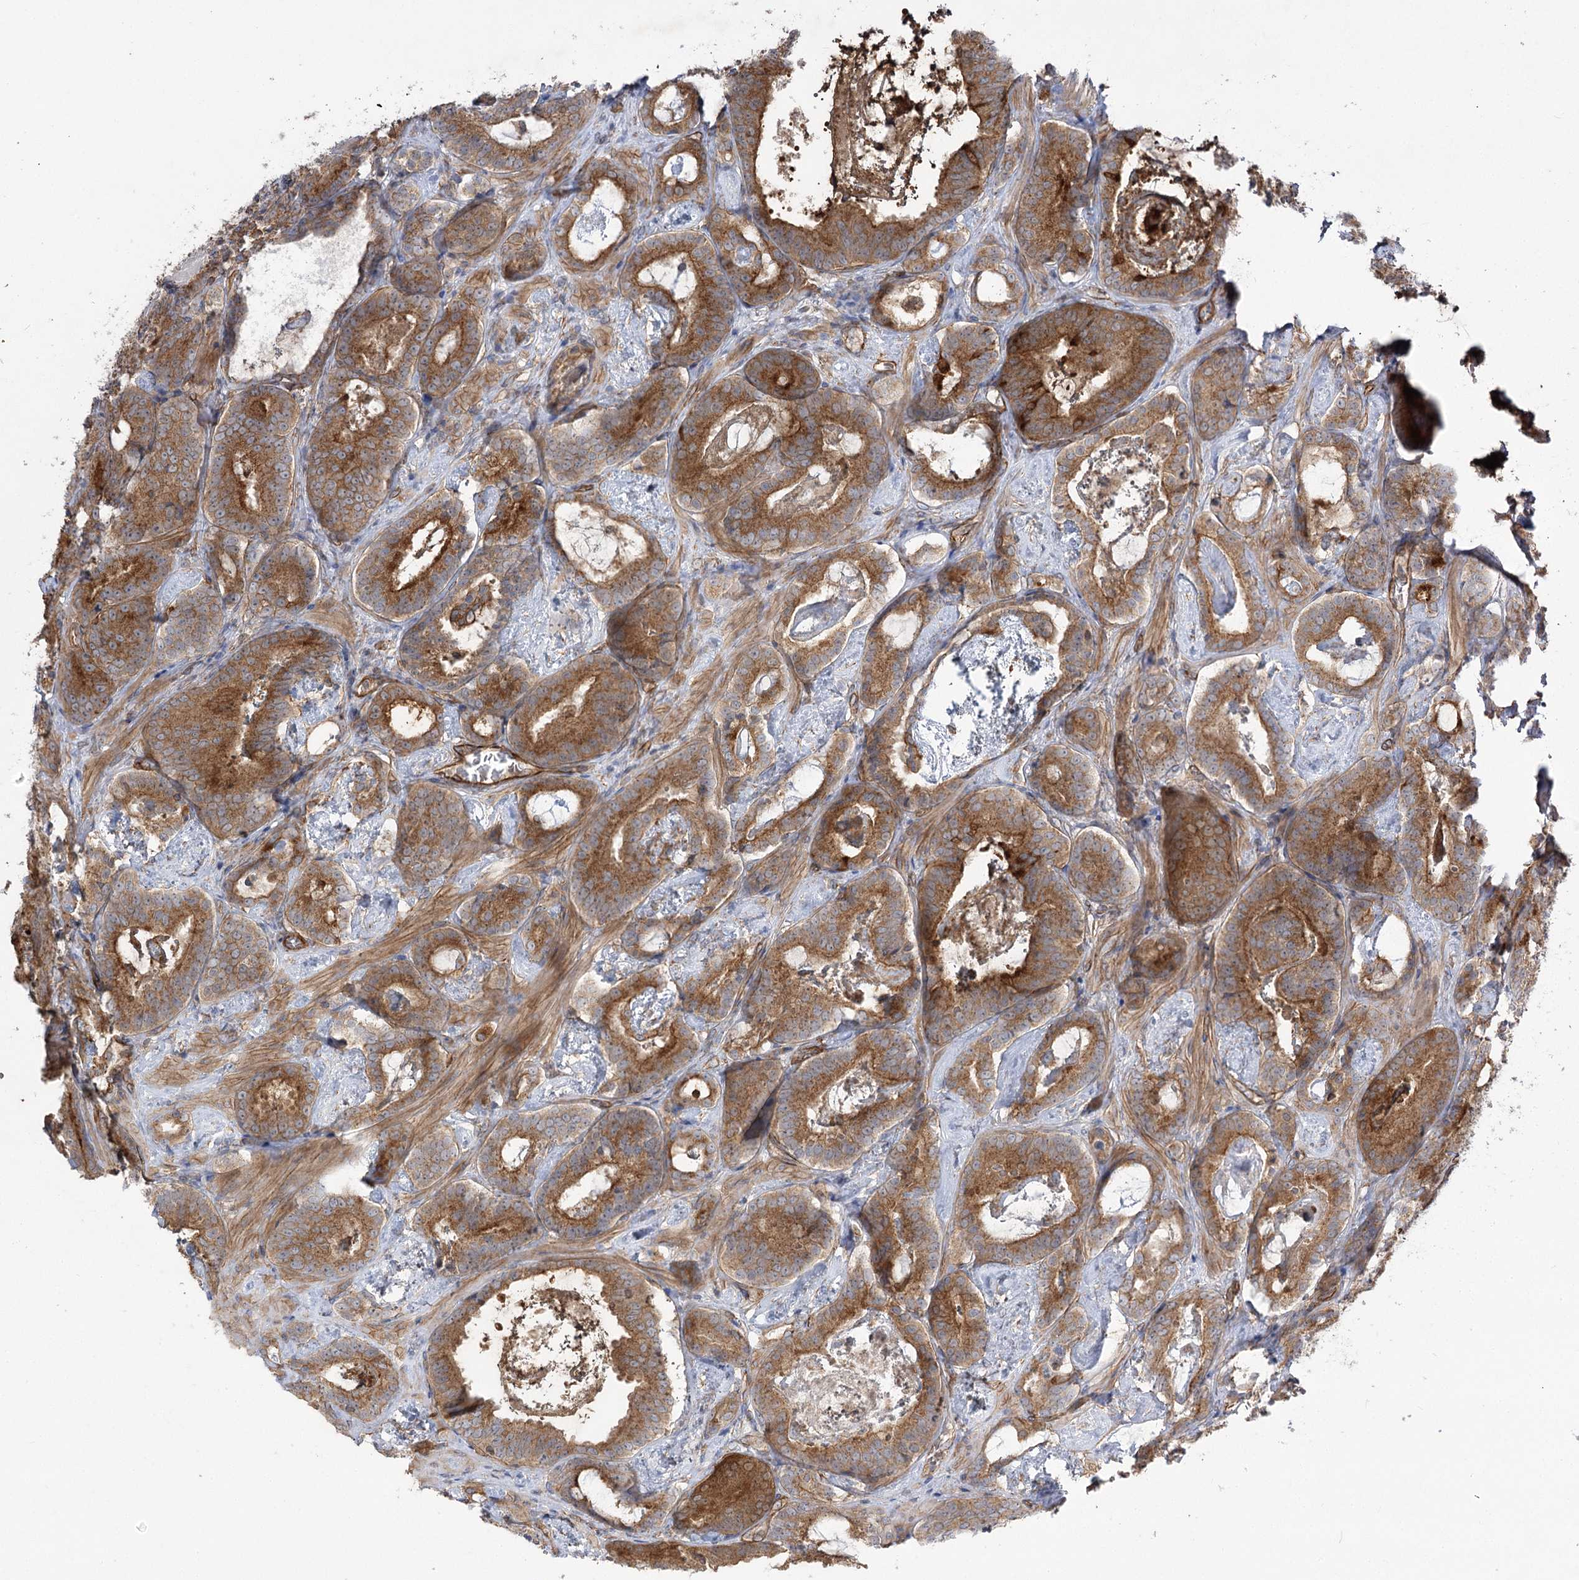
{"staining": {"intensity": "moderate", "quantity": ">75%", "location": "cytoplasmic/membranous"}, "tissue": "prostate cancer", "cell_type": "Tumor cells", "image_type": "cancer", "snomed": [{"axis": "morphology", "description": "Adenocarcinoma, Low grade"}, {"axis": "topography", "description": "Prostate"}], "caption": "About >75% of tumor cells in prostate cancer (low-grade adenocarcinoma) display moderate cytoplasmic/membranous protein staining as visualized by brown immunohistochemical staining.", "gene": "SH3BP5L", "patient": {"sex": "male", "age": 60}}